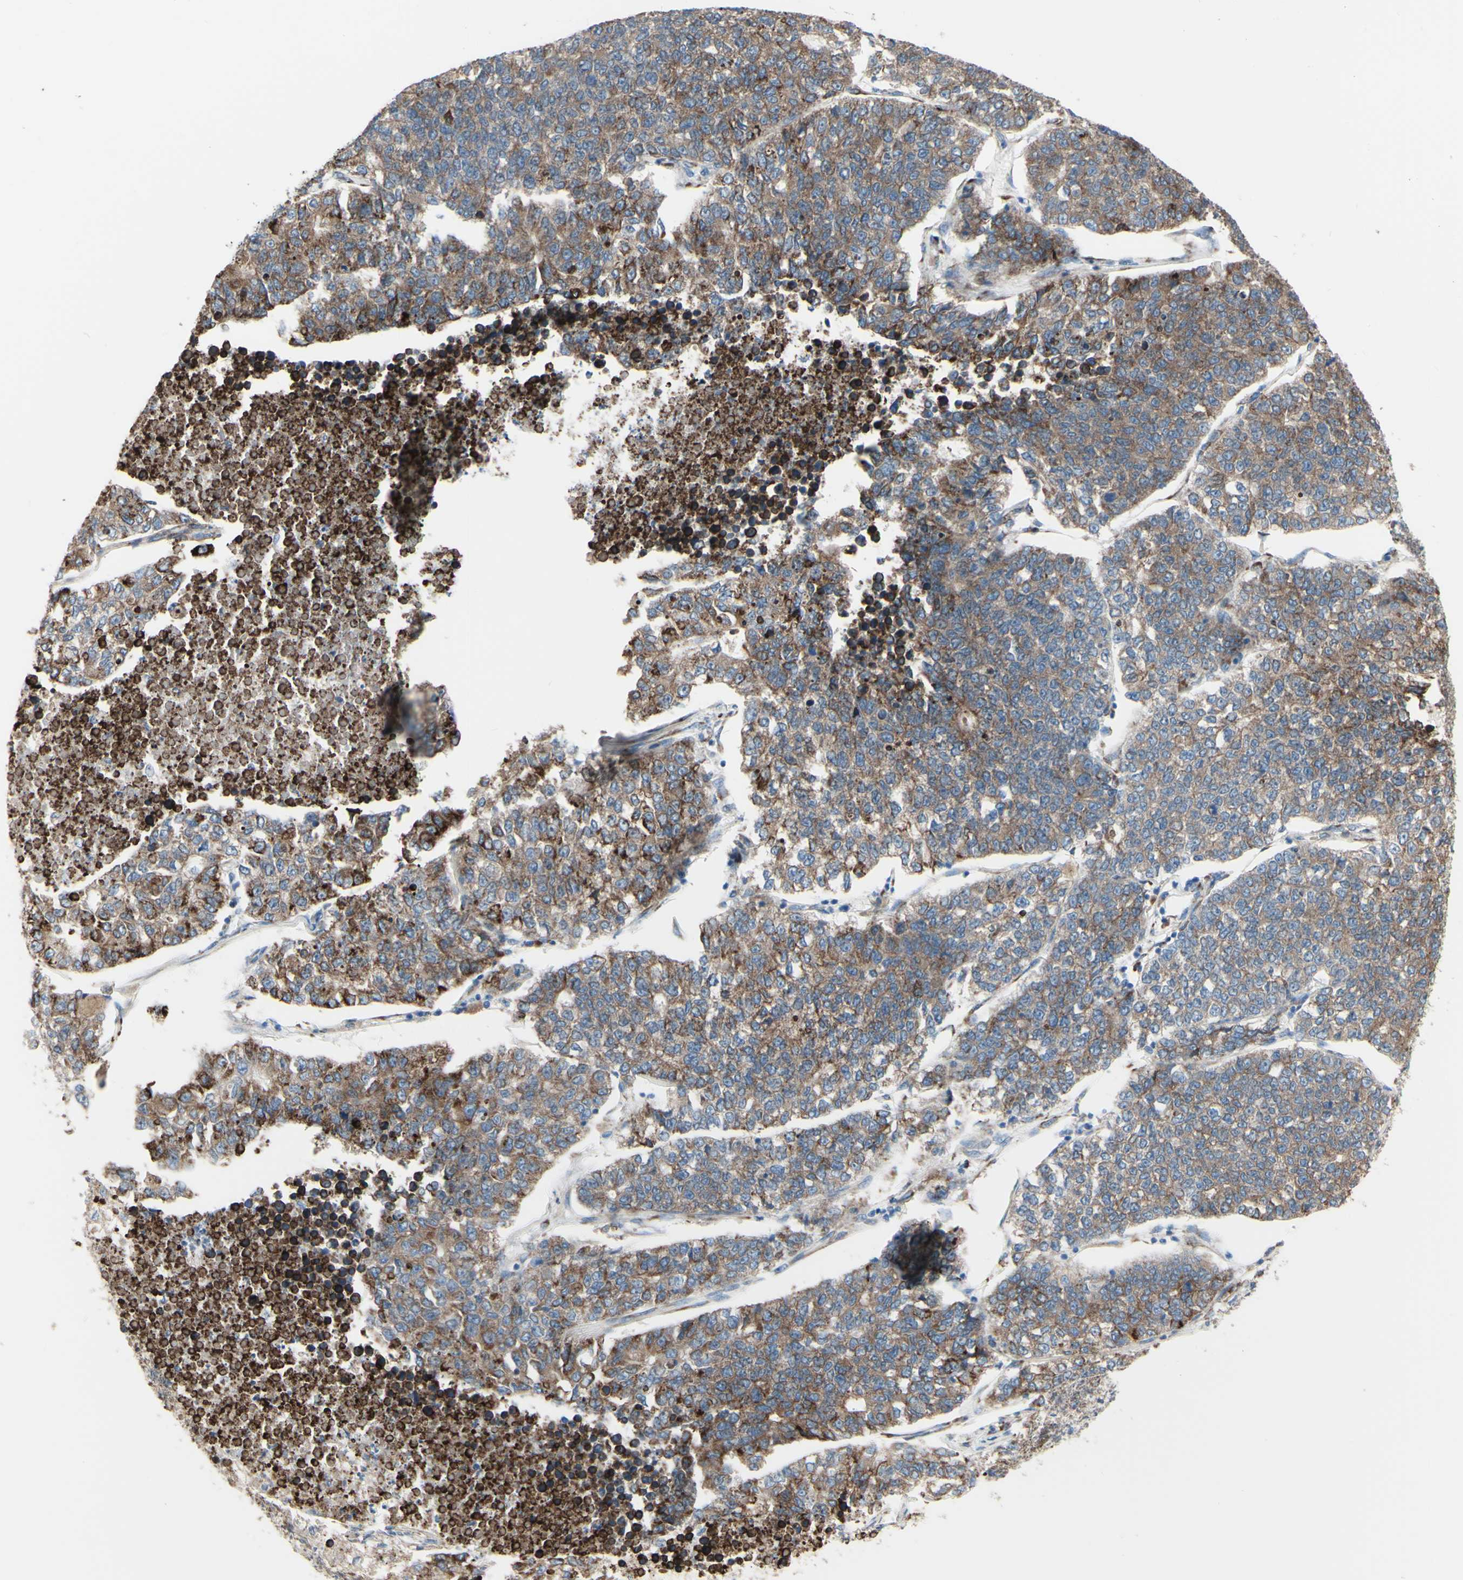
{"staining": {"intensity": "moderate", "quantity": ">75%", "location": "cytoplasmic/membranous"}, "tissue": "lung cancer", "cell_type": "Tumor cells", "image_type": "cancer", "snomed": [{"axis": "morphology", "description": "Adenocarcinoma, NOS"}, {"axis": "topography", "description": "Lung"}], "caption": "A photomicrograph showing moderate cytoplasmic/membranous positivity in approximately >75% of tumor cells in lung cancer (adenocarcinoma), as visualized by brown immunohistochemical staining.", "gene": "AGPAT5", "patient": {"sex": "male", "age": 49}}